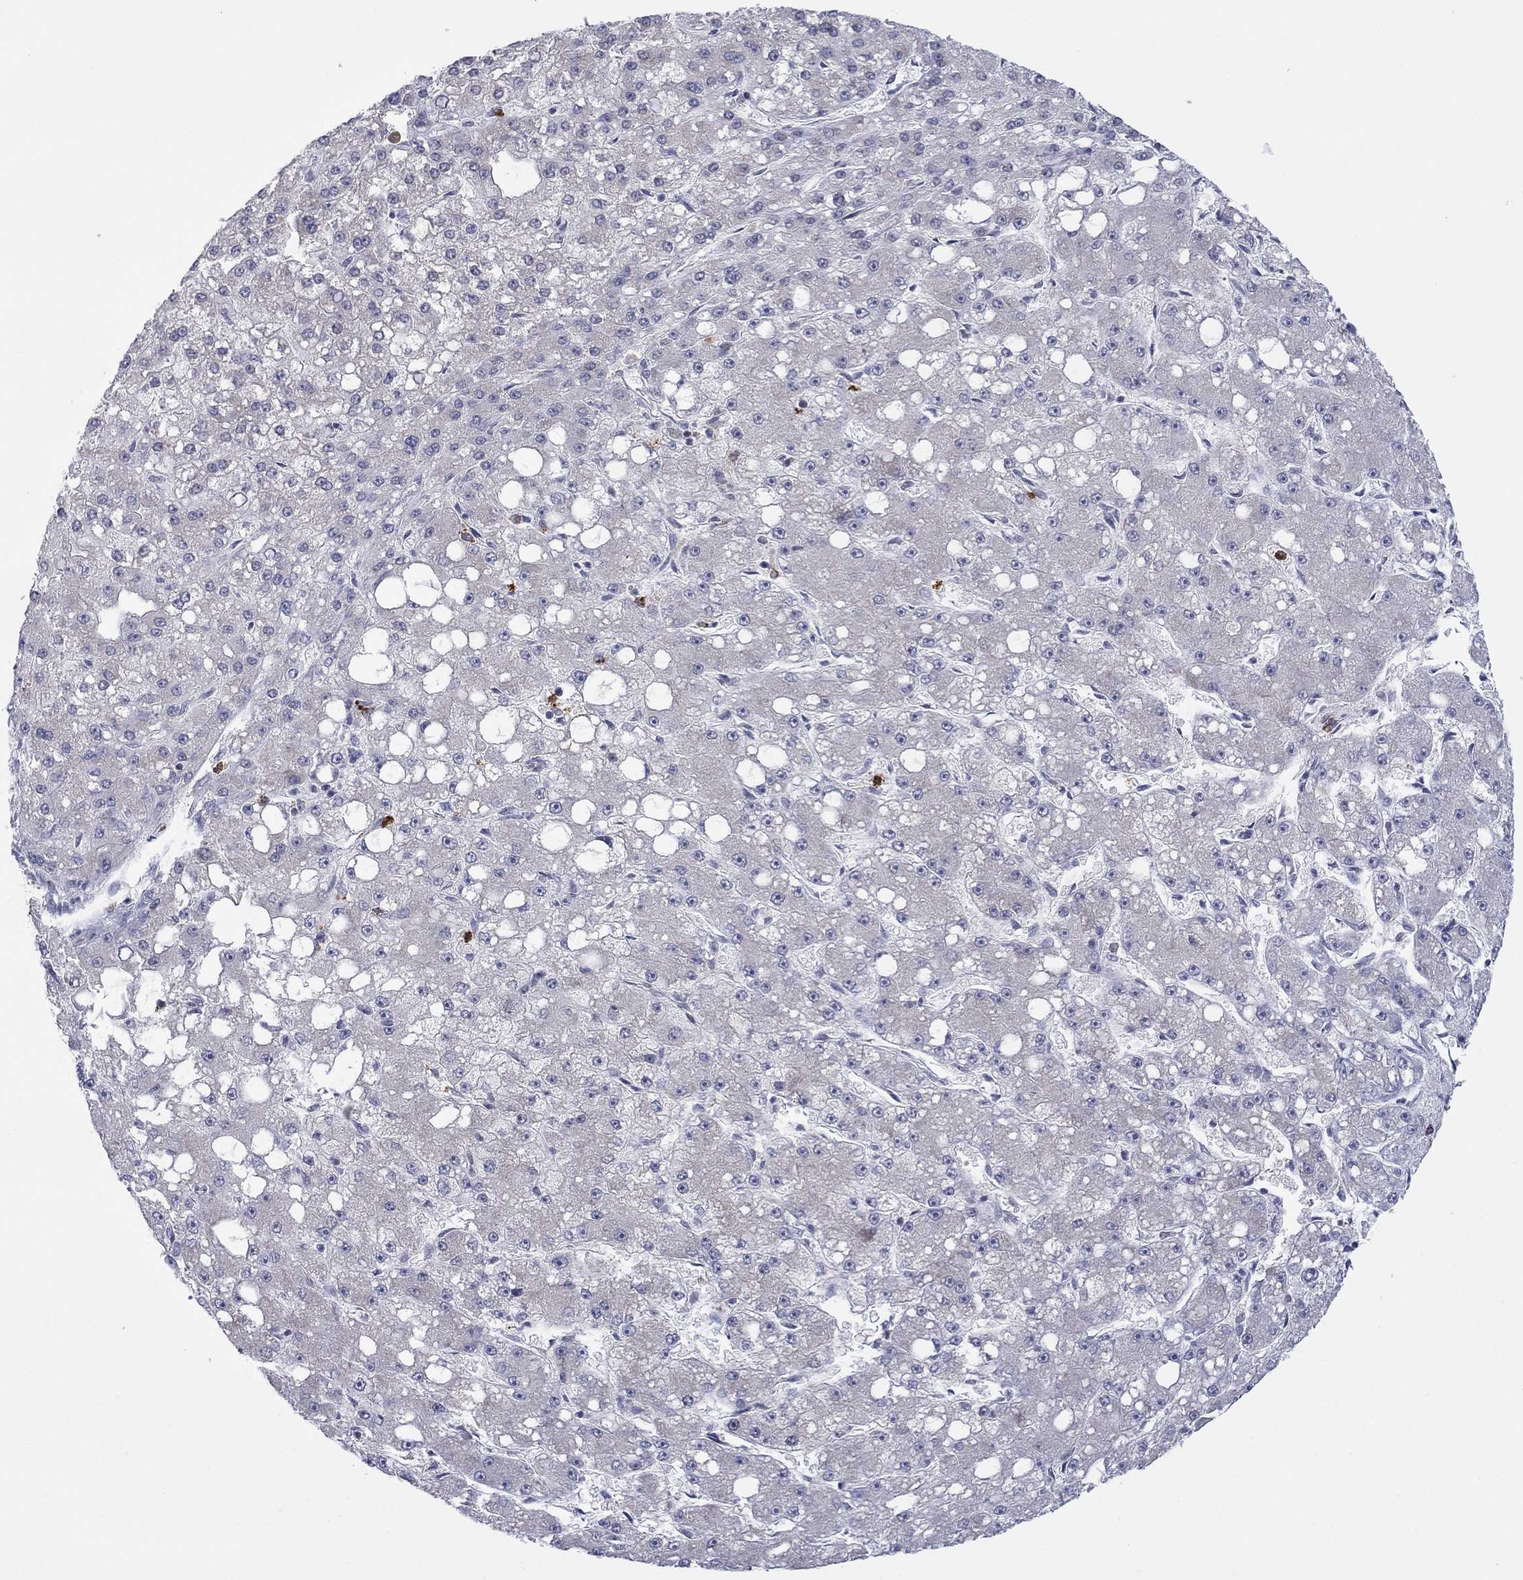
{"staining": {"intensity": "negative", "quantity": "none", "location": "none"}, "tissue": "liver cancer", "cell_type": "Tumor cells", "image_type": "cancer", "snomed": [{"axis": "morphology", "description": "Carcinoma, Hepatocellular, NOS"}, {"axis": "topography", "description": "Liver"}], "caption": "This image is of liver cancer stained with IHC to label a protein in brown with the nuclei are counter-stained blue. There is no positivity in tumor cells. (DAB (3,3'-diaminobenzidine) immunohistochemistry (IHC), high magnification).", "gene": "MTRFR", "patient": {"sex": "male", "age": 67}}